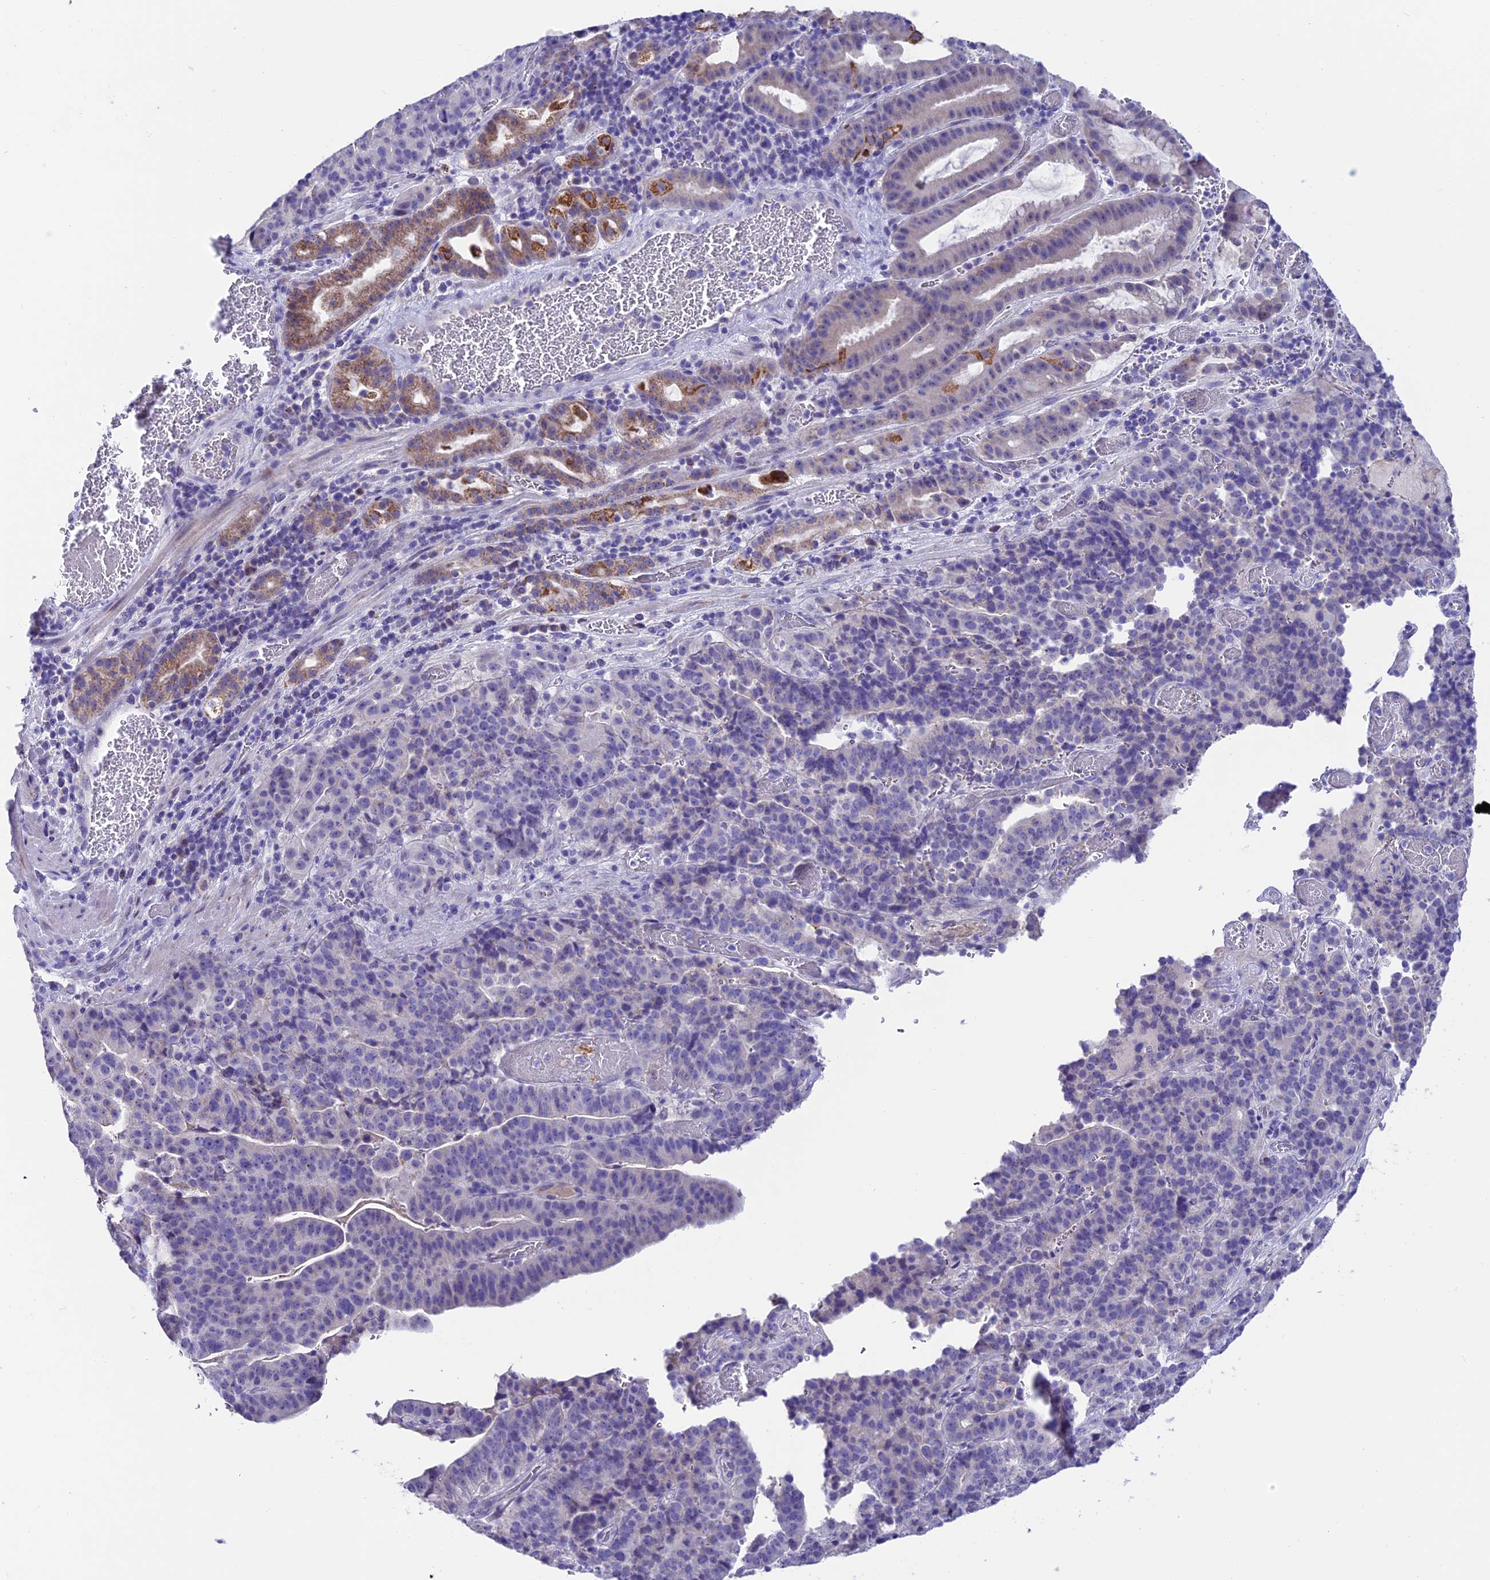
{"staining": {"intensity": "moderate", "quantity": "<25%", "location": "cytoplasmic/membranous"}, "tissue": "stomach cancer", "cell_type": "Tumor cells", "image_type": "cancer", "snomed": [{"axis": "morphology", "description": "Adenocarcinoma, NOS"}, {"axis": "topography", "description": "Stomach"}], "caption": "Stomach adenocarcinoma tissue displays moderate cytoplasmic/membranous positivity in about <25% of tumor cells, visualized by immunohistochemistry.", "gene": "SLC10A1", "patient": {"sex": "male", "age": 48}}